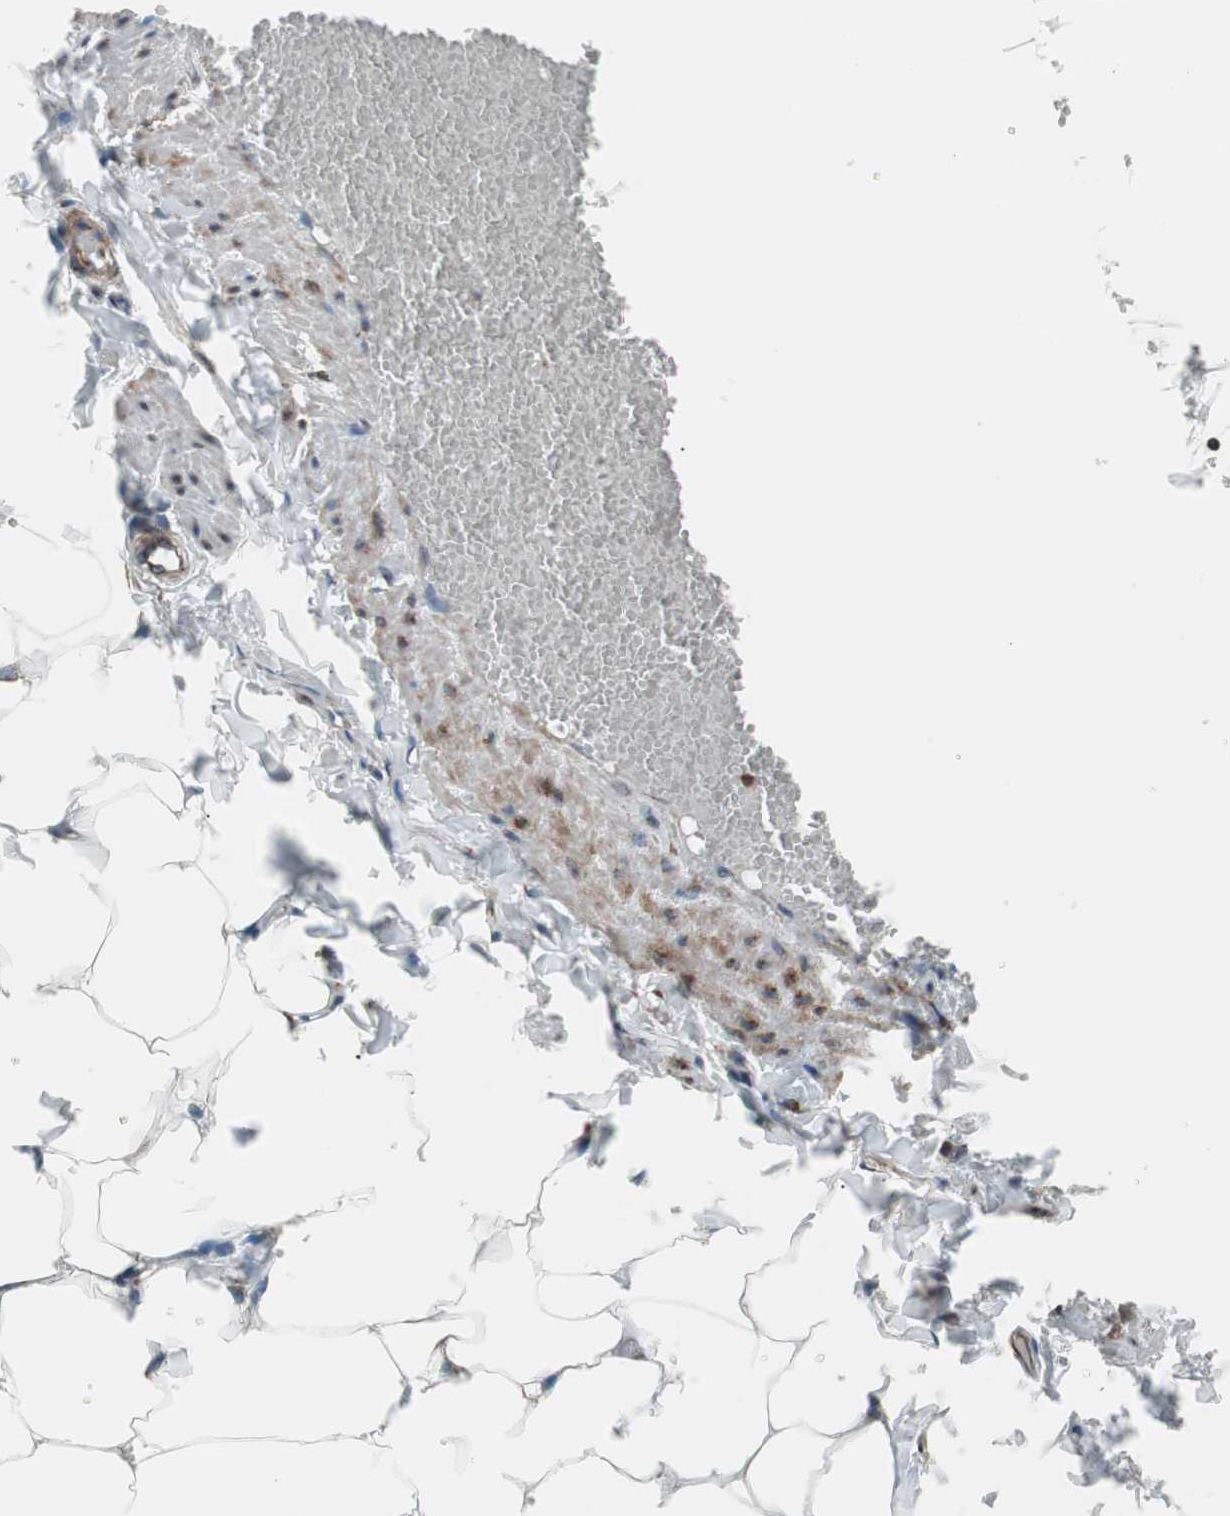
{"staining": {"intensity": "strong", "quantity": ">75%", "location": "cytoplasmic/membranous"}, "tissue": "adipose tissue", "cell_type": "Adipocytes", "image_type": "normal", "snomed": [{"axis": "morphology", "description": "Normal tissue, NOS"}, {"axis": "topography", "description": "Vascular tissue"}], "caption": "Adipose tissue stained for a protein (brown) displays strong cytoplasmic/membranous positive expression in about >75% of adipocytes.", "gene": "SEC31A", "patient": {"sex": "male", "age": 41}}